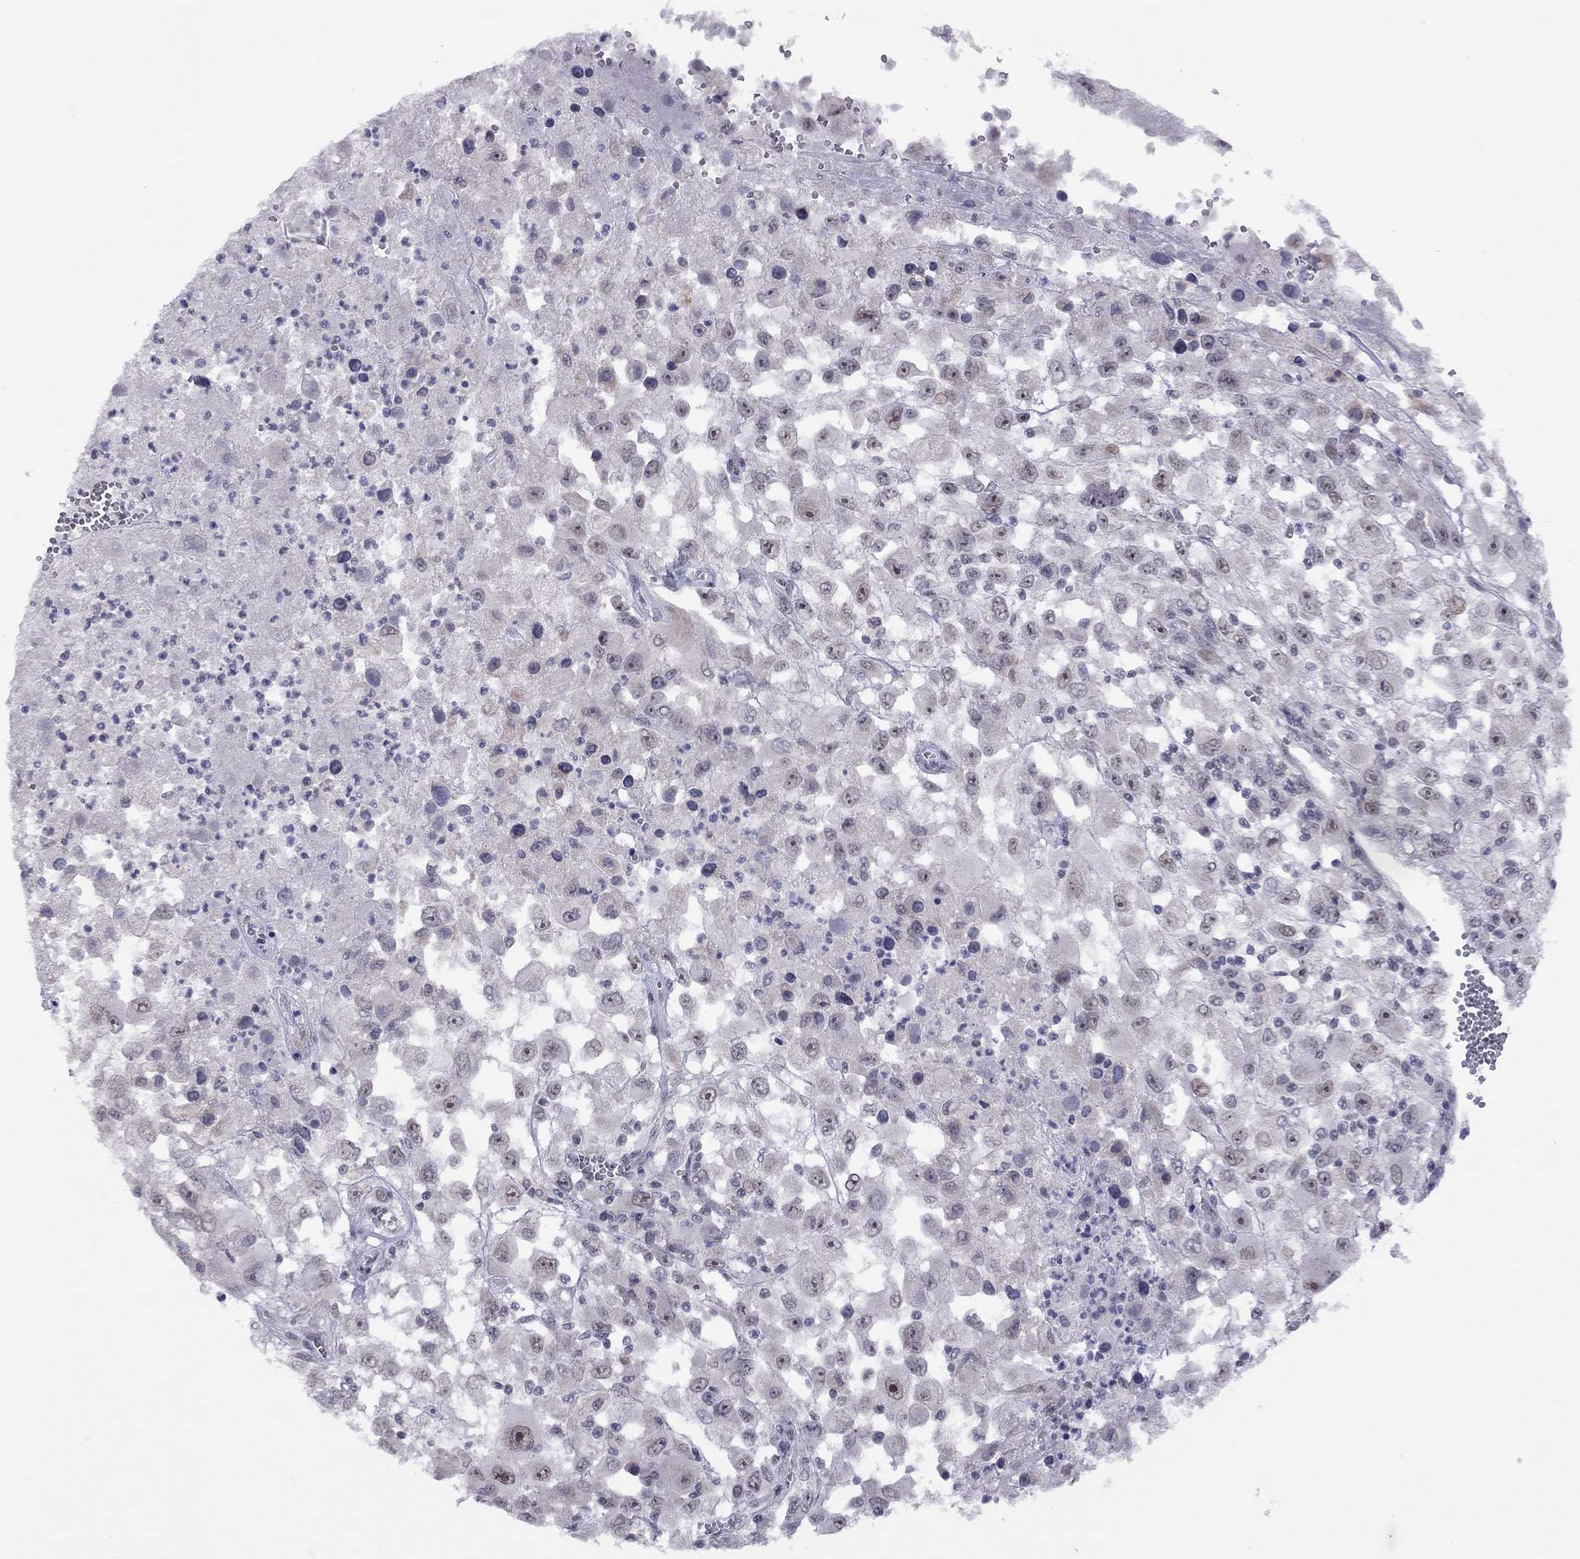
{"staining": {"intensity": "weak", "quantity": "<25%", "location": "nuclear"}, "tissue": "melanoma", "cell_type": "Tumor cells", "image_type": "cancer", "snomed": [{"axis": "morphology", "description": "Malignant melanoma, Metastatic site"}, {"axis": "topography", "description": "Soft tissue"}], "caption": "A histopathology image of melanoma stained for a protein reveals no brown staining in tumor cells.", "gene": "HES5", "patient": {"sex": "male", "age": 50}}